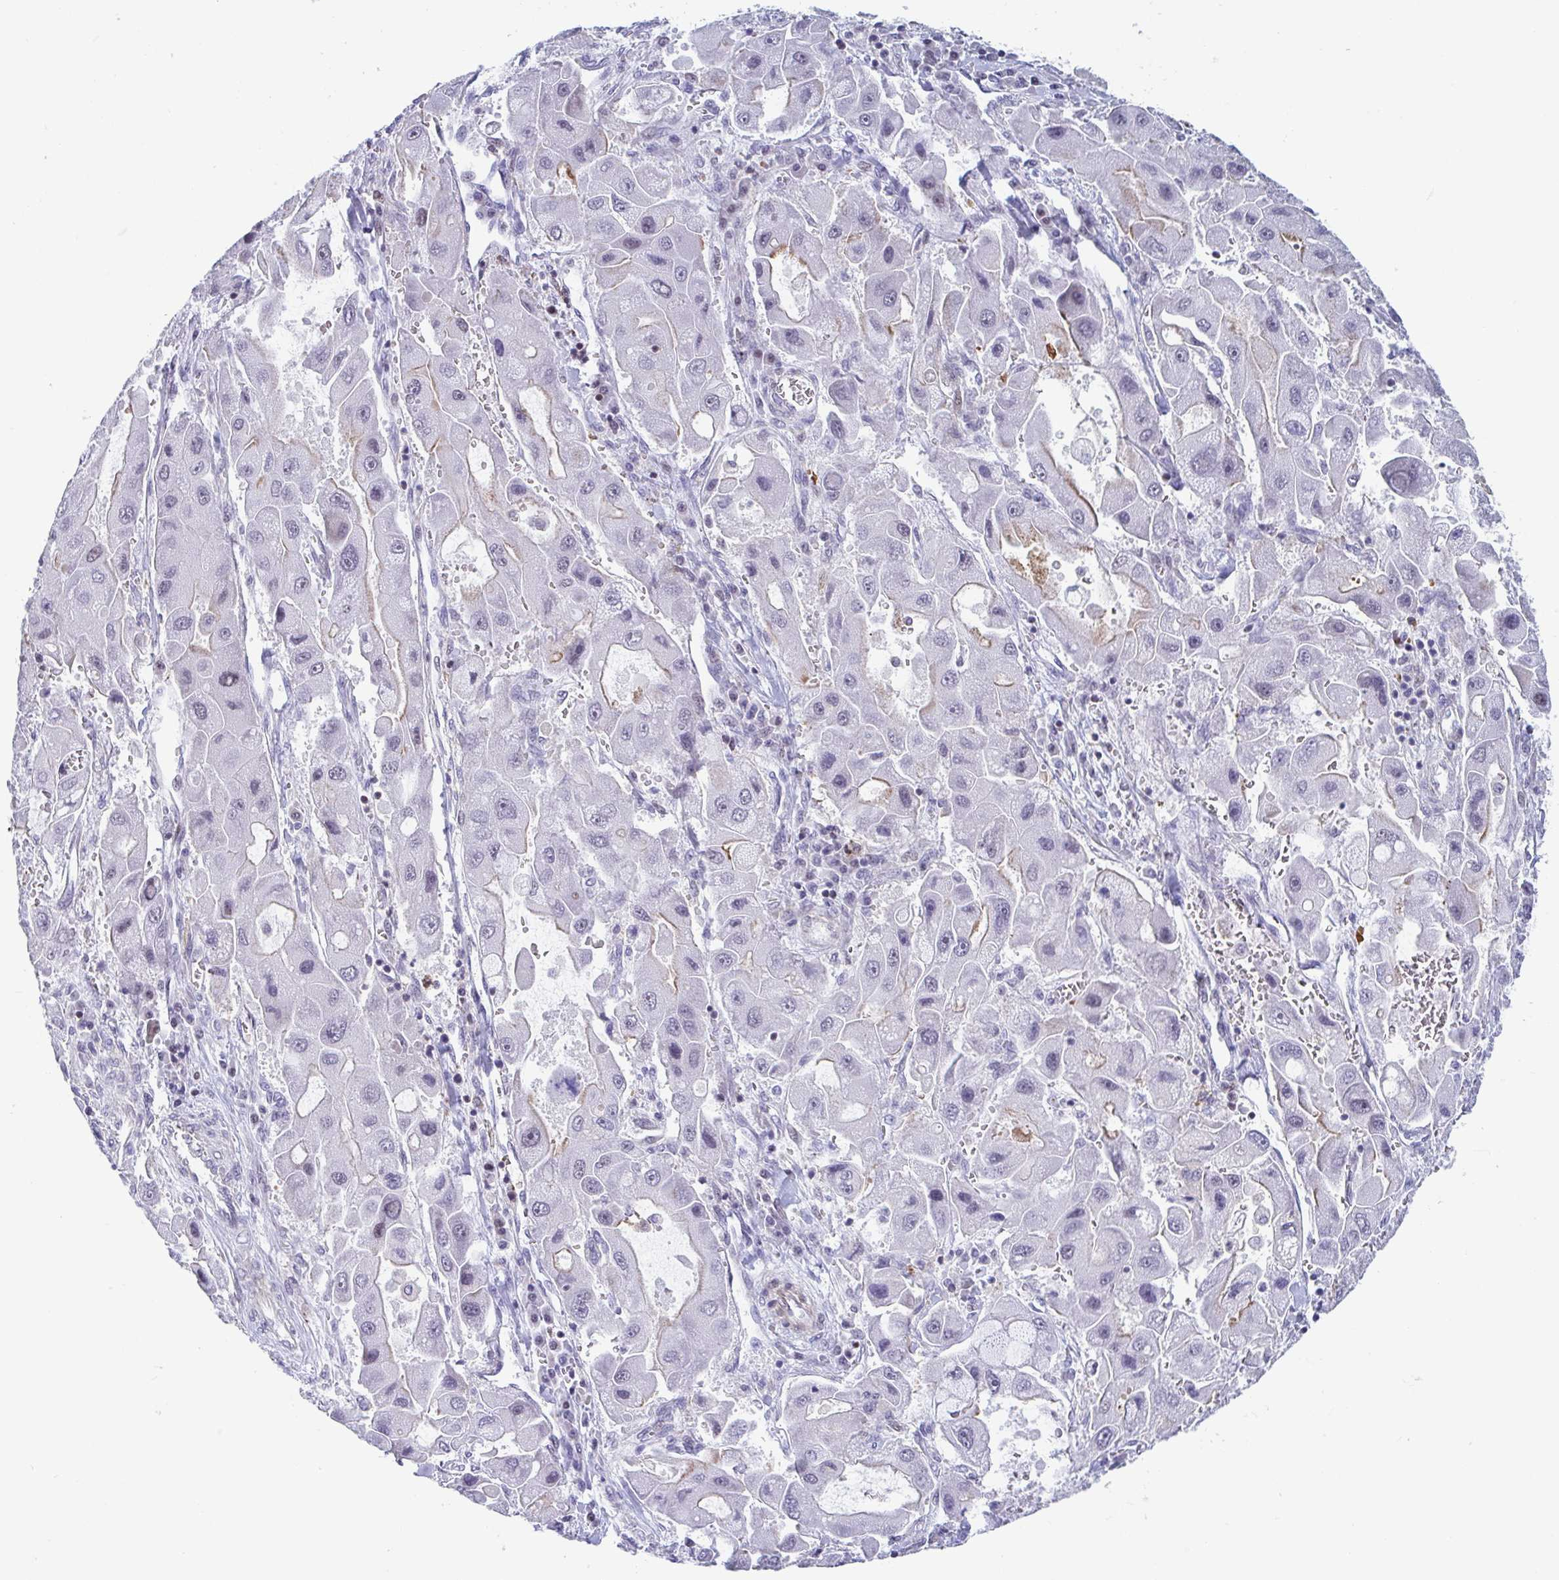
{"staining": {"intensity": "weak", "quantity": "<25%", "location": "cytoplasmic/membranous"}, "tissue": "liver cancer", "cell_type": "Tumor cells", "image_type": "cancer", "snomed": [{"axis": "morphology", "description": "Carcinoma, Hepatocellular, NOS"}, {"axis": "topography", "description": "Liver"}], "caption": "IHC photomicrograph of neoplastic tissue: liver hepatocellular carcinoma stained with DAB exhibits no significant protein staining in tumor cells.", "gene": "WDR72", "patient": {"sex": "male", "age": 24}}